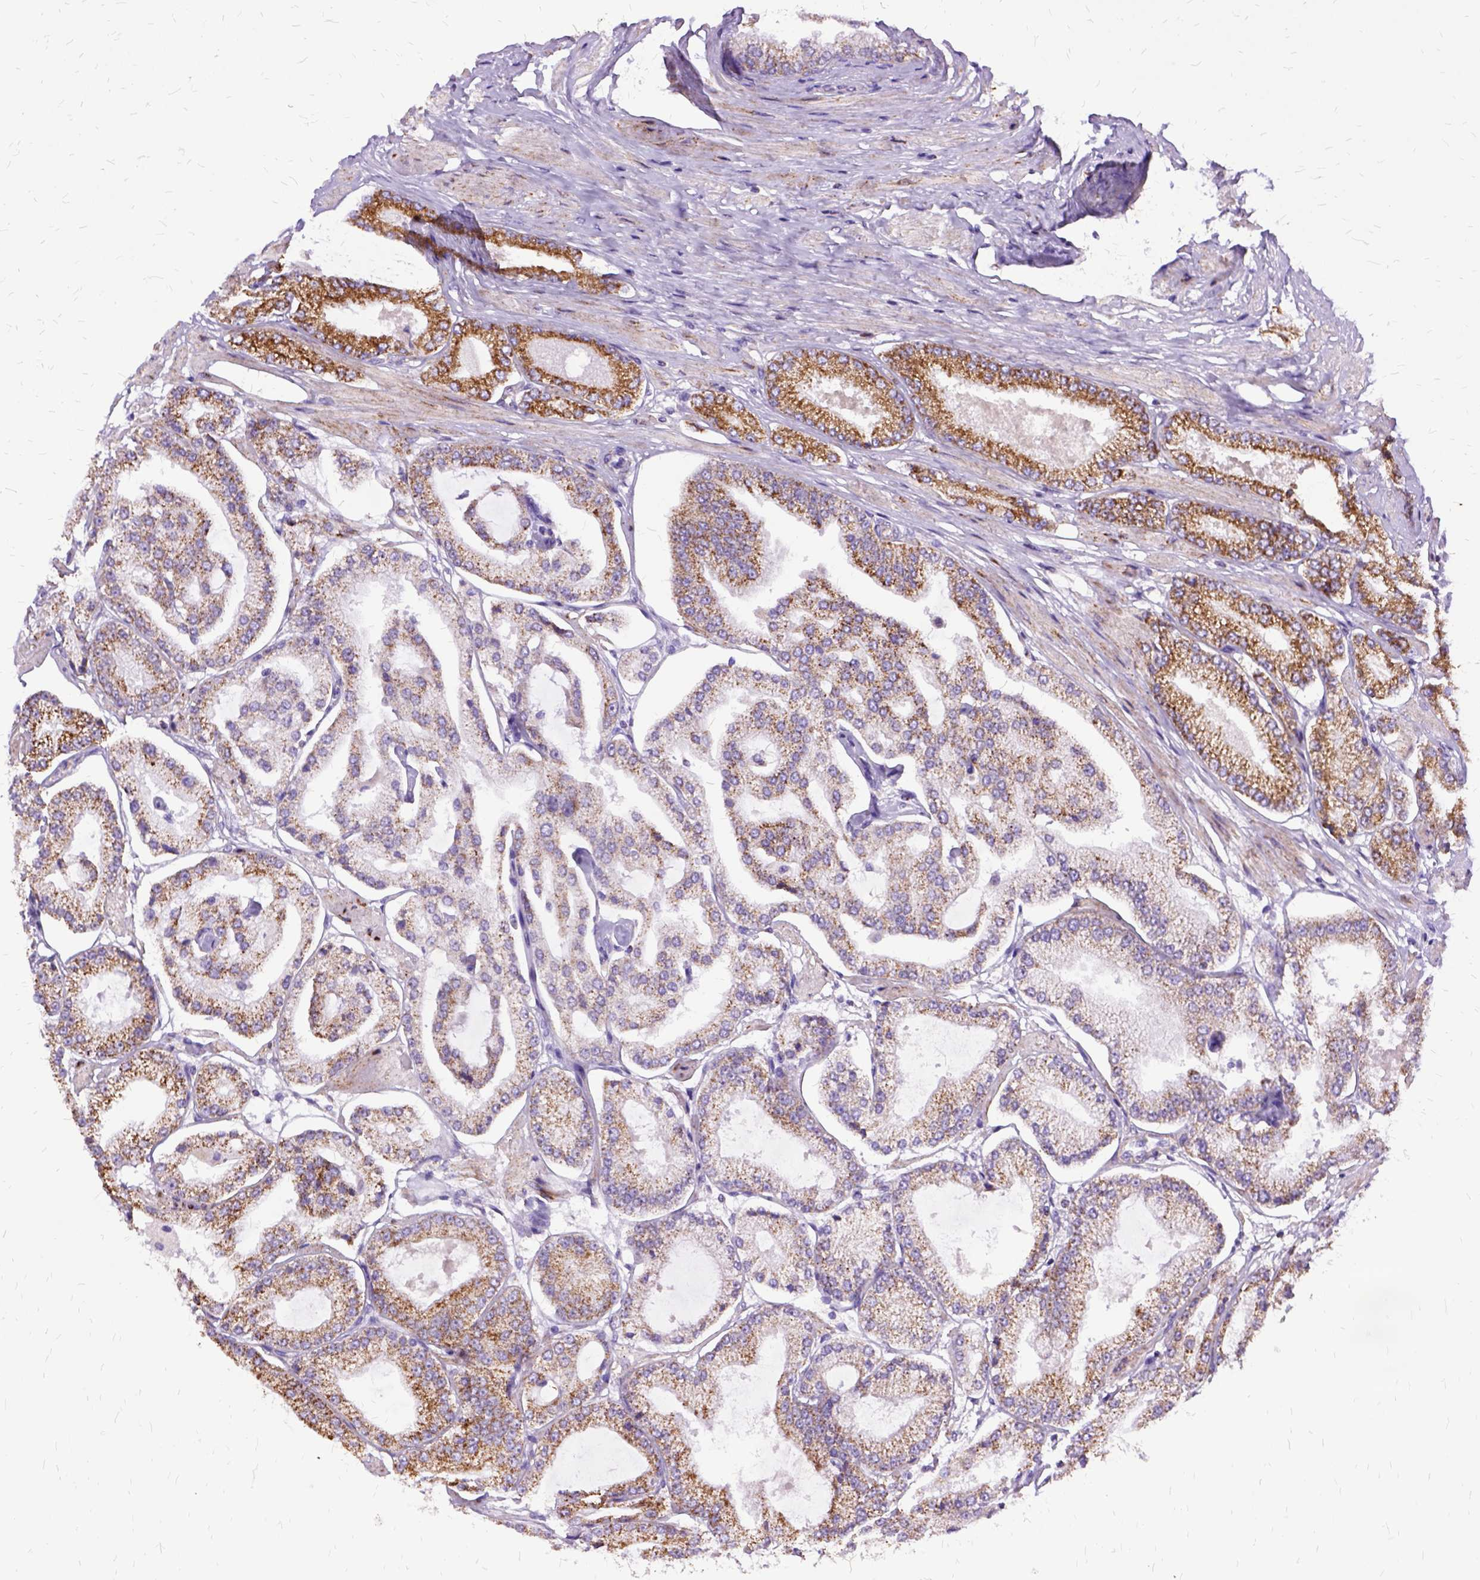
{"staining": {"intensity": "moderate", "quantity": ">75%", "location": "cytoplasmic/membranous"}, "tissue": "prostate cancer", "cell_type": "Tumor cells", "image_type": "cancer", "snomed": [{"axis": "morphology", "description": "Adenocarcinoma, Low grade"}, {"axis": "topography", "description": "Prostate"}], "caption": "Protein expression analysis of adenocarcinoma (low-grade) (prostate) reveals moderate cytoplasmic/membranous expression in about >75% of tumor cells.", "gene": "OXCT1", "patient": {"sex": "male", "age": 55}}